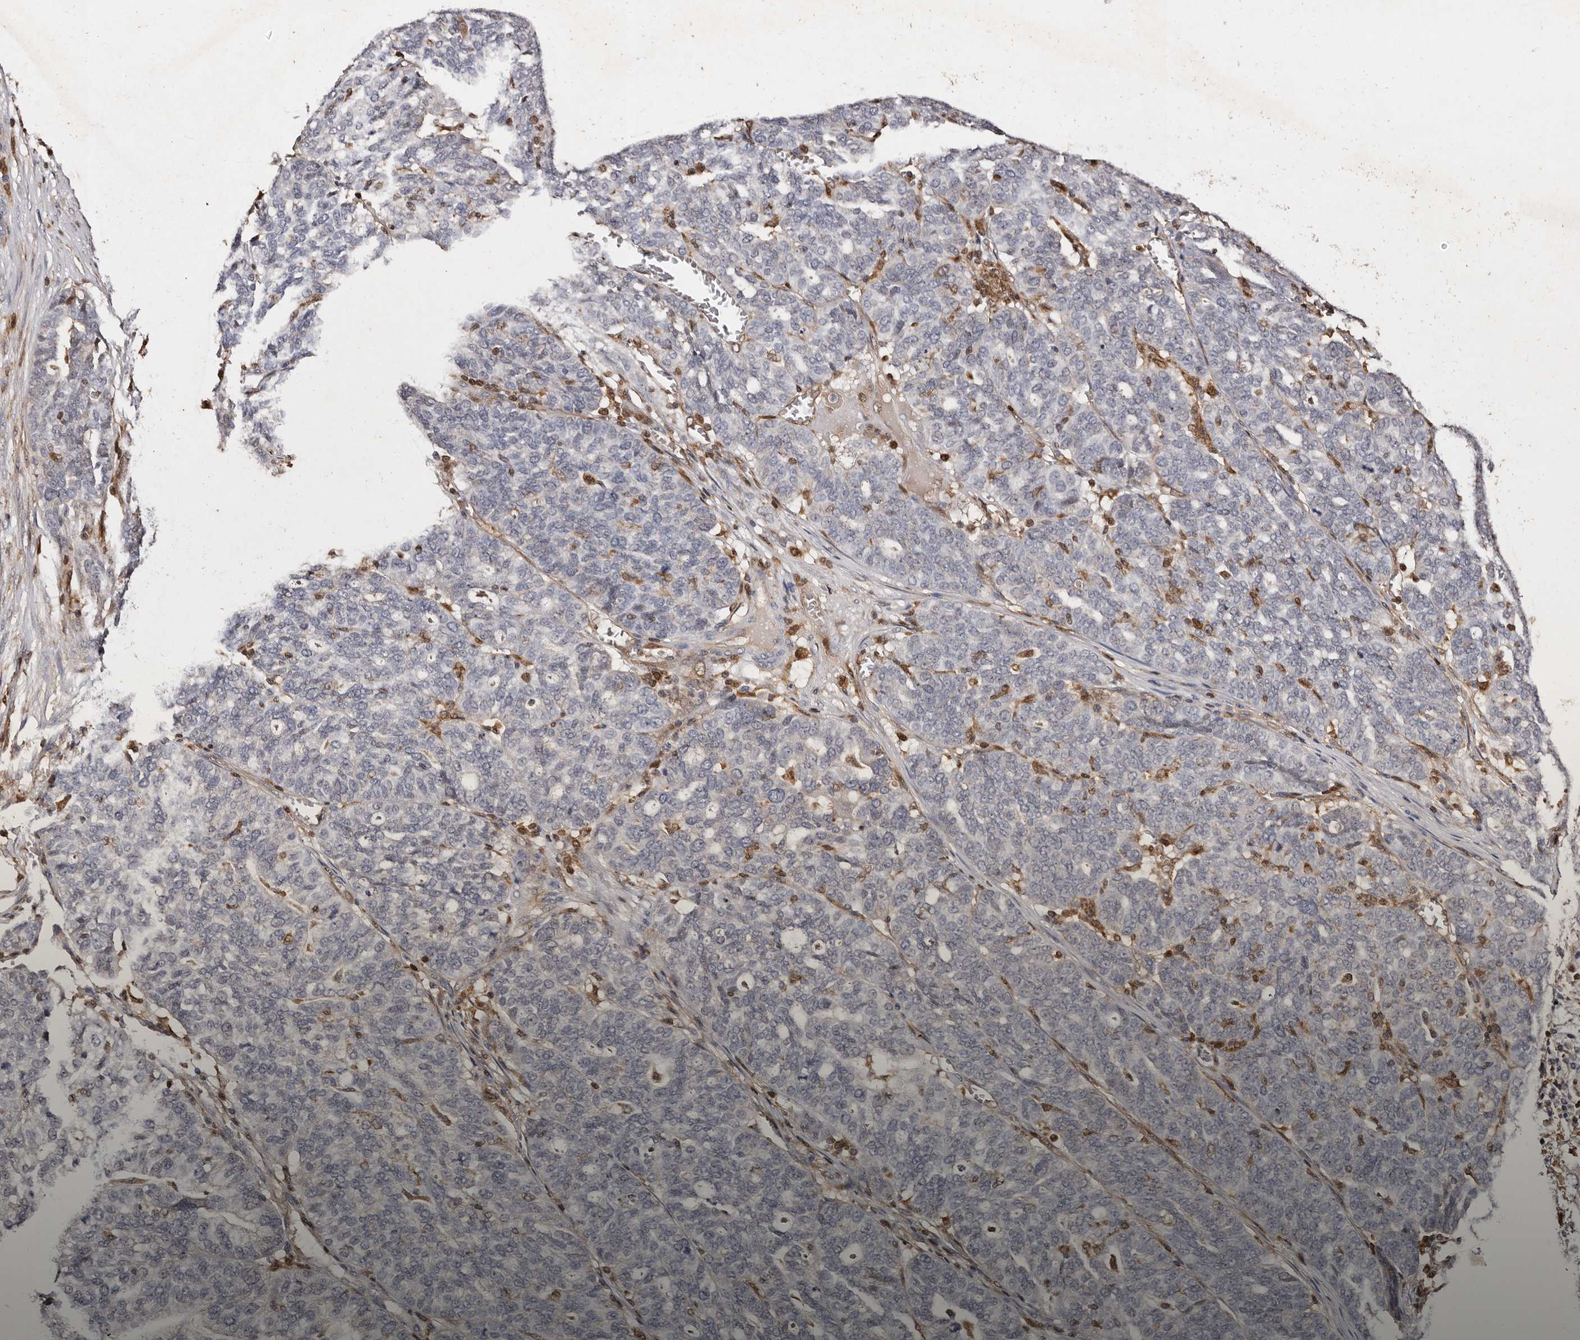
{"staining": {"intensity": "negative", "quantity": "none", "location": "none"}, "tissue": "ovarian cancer", "cell_type": "Tumor cells", "image_type": "cancer", "snomed": [{"axis": "morphology", "description": "Cystadenocarcinoma, serous, NOS"}, {"axis": "topography", "description": "Ovary"}], "caption": "This is an immunohistochemistry photomicrograph of human ovarian cancer (serous cystadenocarcinoma). There is no expression in tumor cells.", "gene": "GIMAP4", "patient": {"sex": "female", "age": 59}}